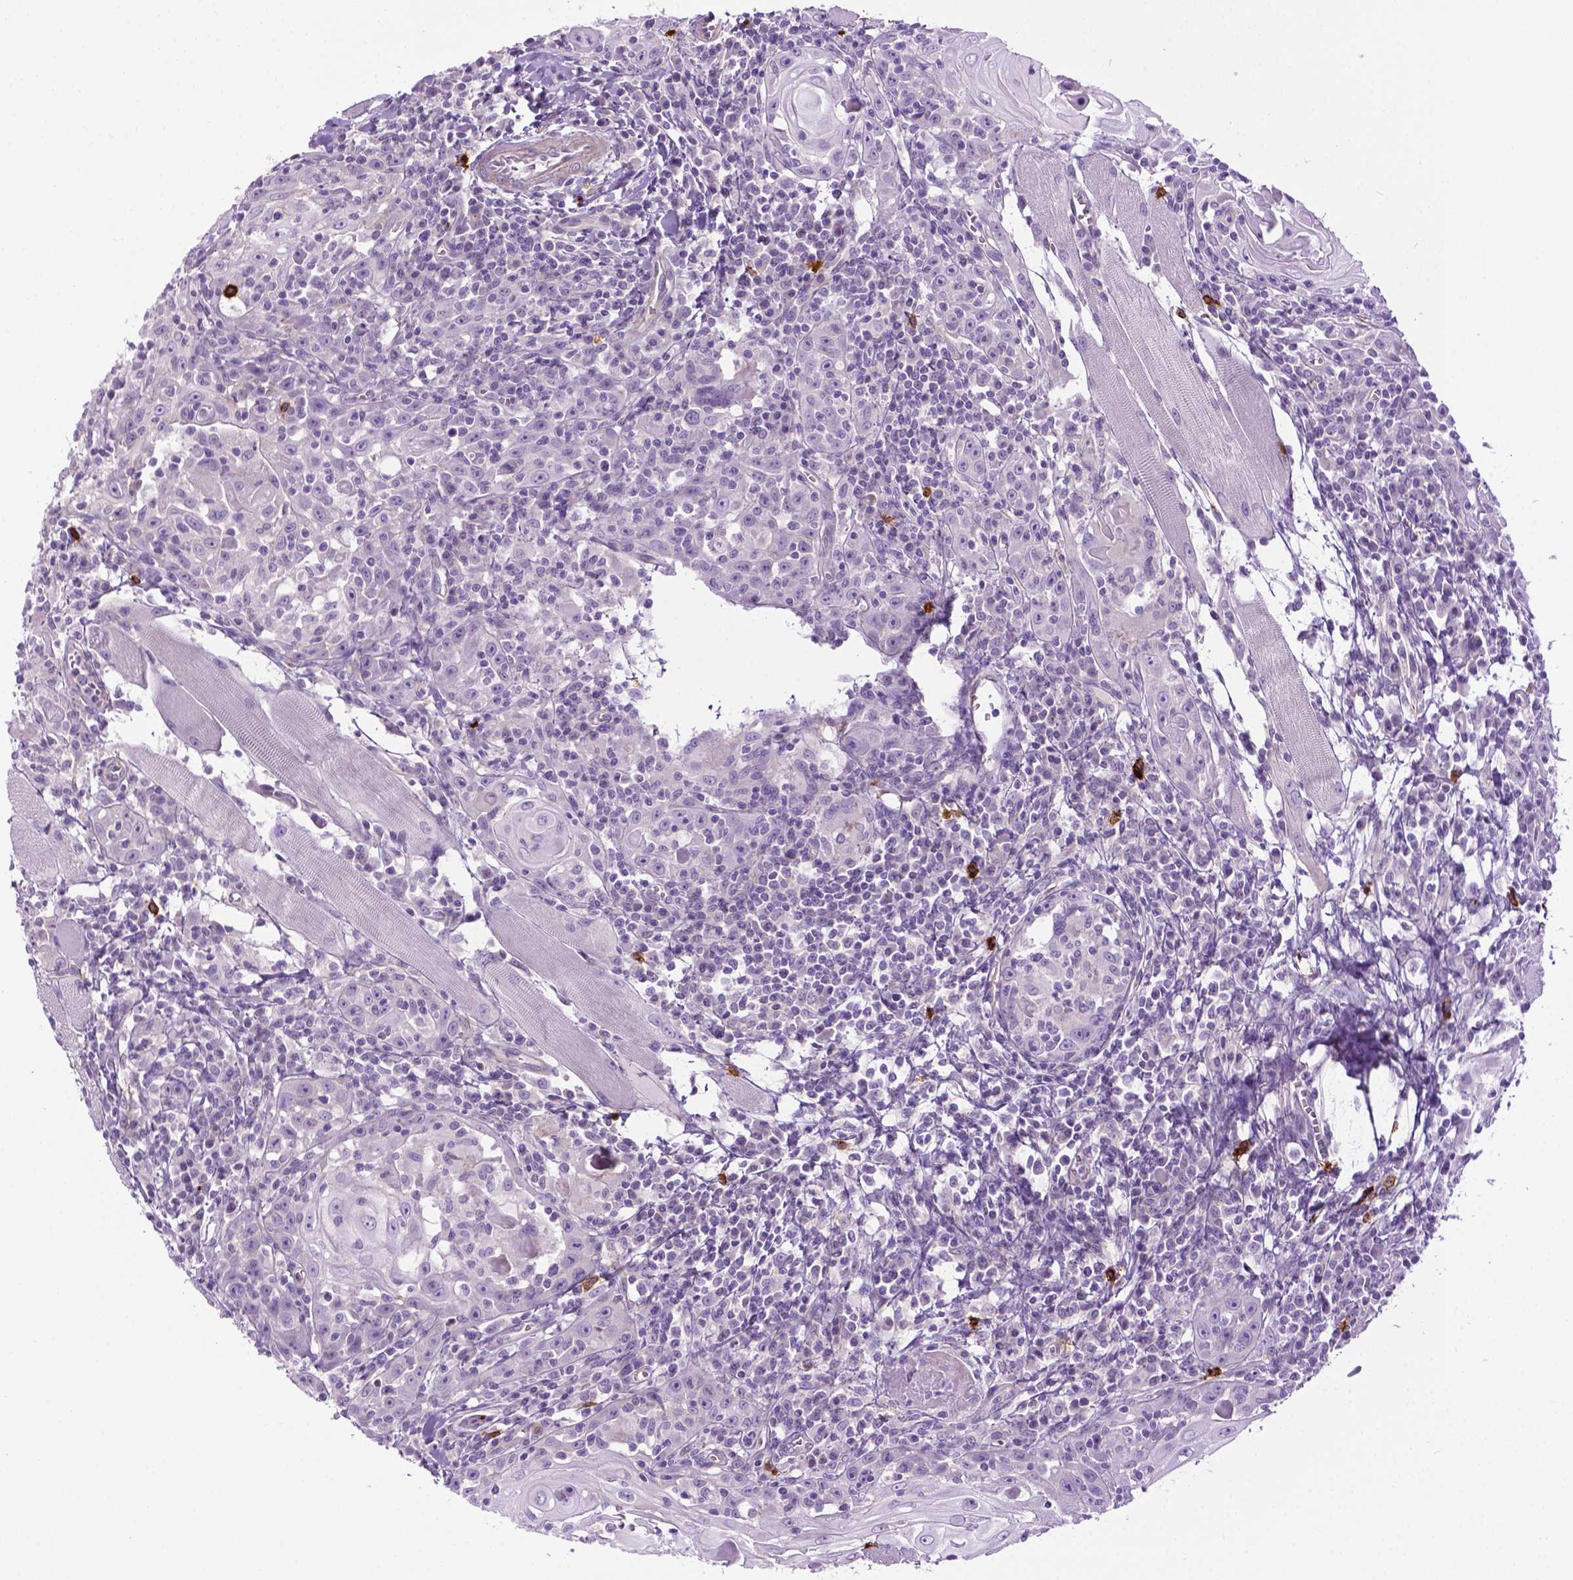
{"staining": {"intensity": "negative", "quantity": "none", "location": "none"}, "tissue": "head and neck cancer", "cell_type": "Tumor cells", "image_type": "cancer", "snomed": [{"axis": "morphology", "description": "Squamous cell carcinoma, NOS"}, {"axis": "topography", "description": "Head-Neck"}], "caption": "This is an IHC histopathology image of human head and neck cancer (squamous cell carcinoma). There is no staining in tumor cells.", "gene": "SPECC1L", "patient": {"sex": "male", "age": 52}}